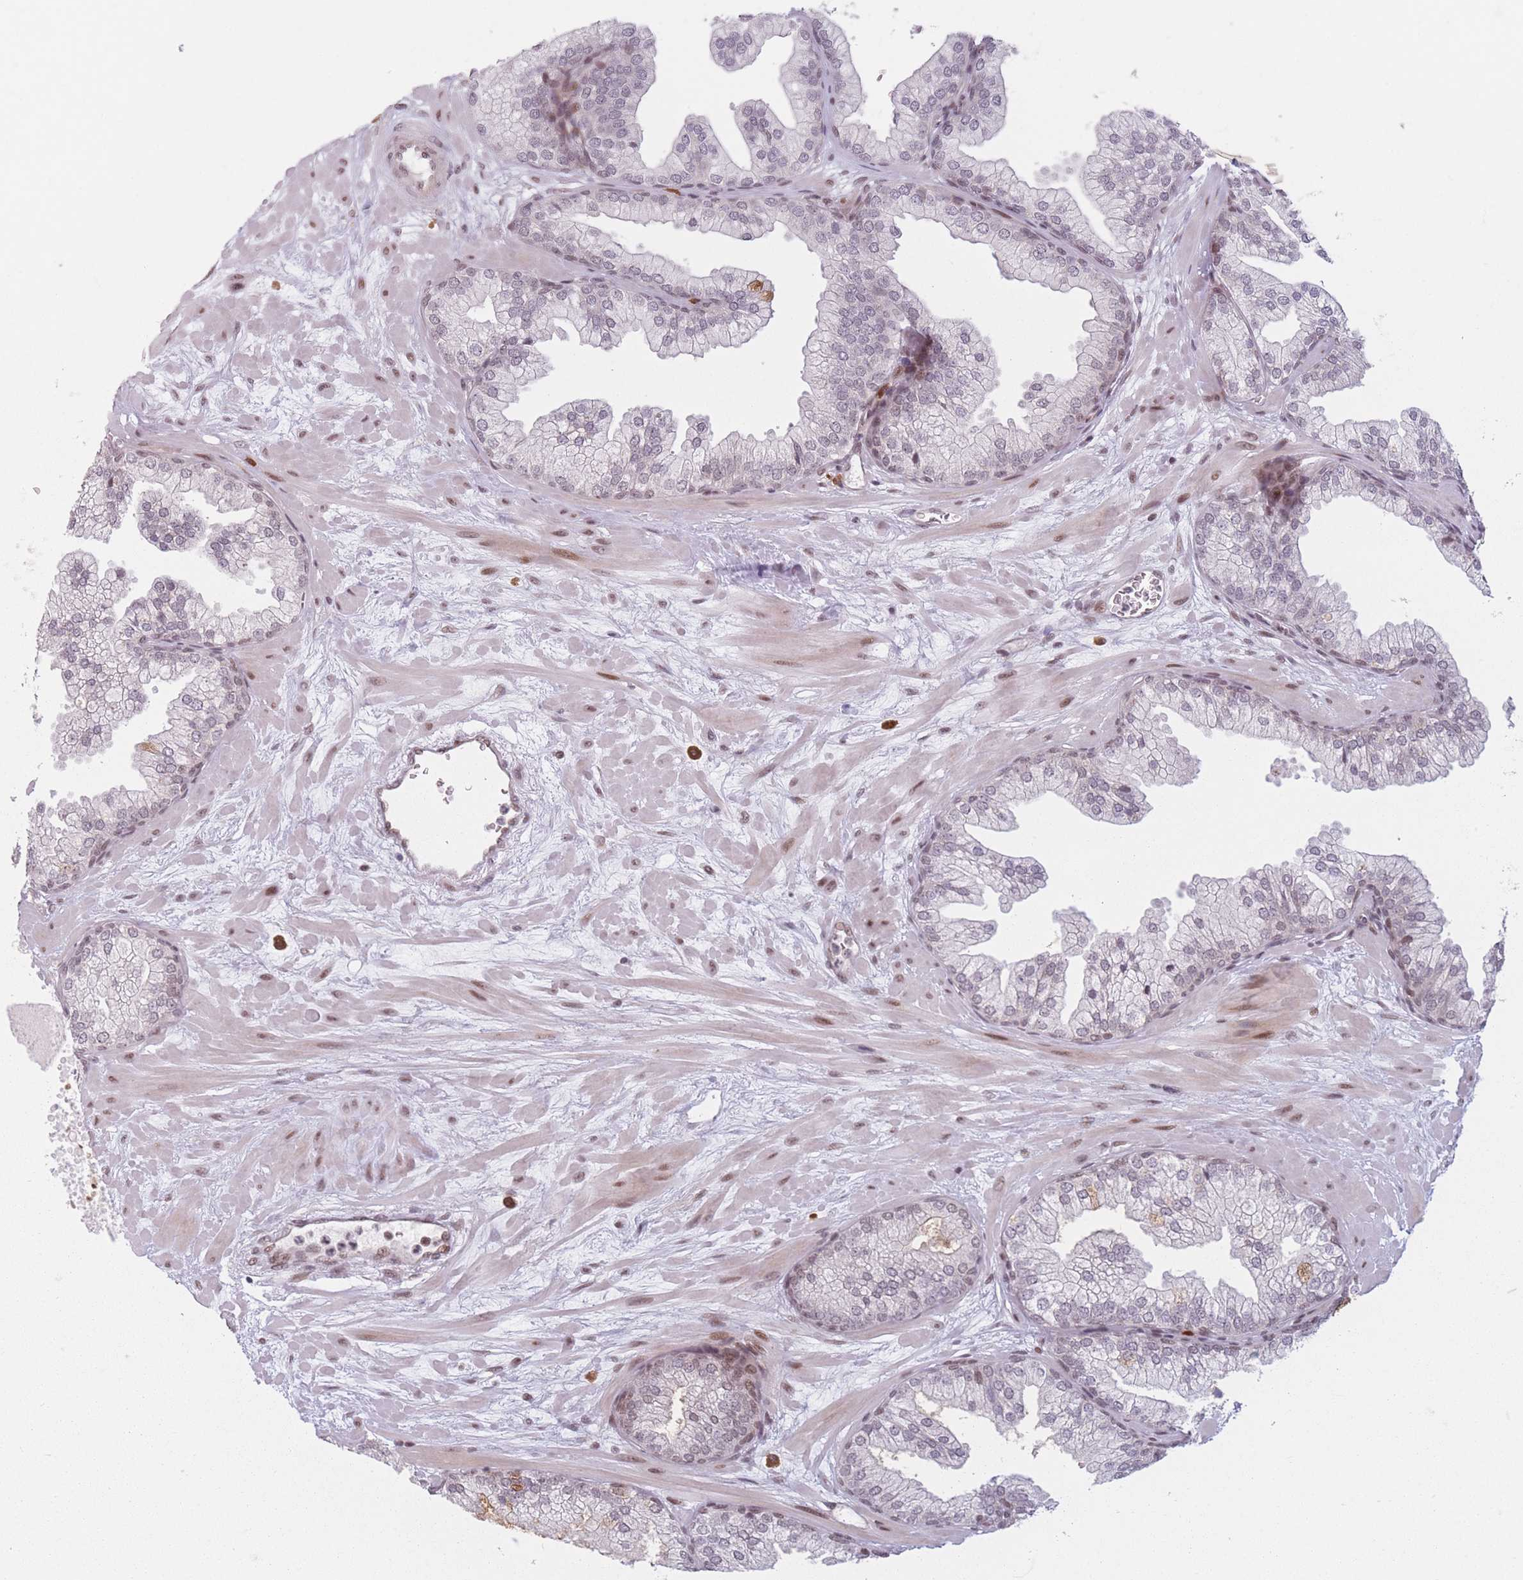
{"staining": {"intensity": "moderate", "quantity": "25%-75%", "location": "nuclear"}, "tissue": "prostate", "cell_type": "Glandular cells", "image_type": "normal", "snomed": [{"axis": "morphology", "description": "Normal tissue, NOS"}, {"axis": "topography", "description": "Prostate"}], "caption": "IHC of unremarkable human prostate shows medium levels of moderate nuclear expression in about 25%-75% of glandular cells.", "gene": "SUPT6H", "patient": {"sex": "male", "age": 61}}